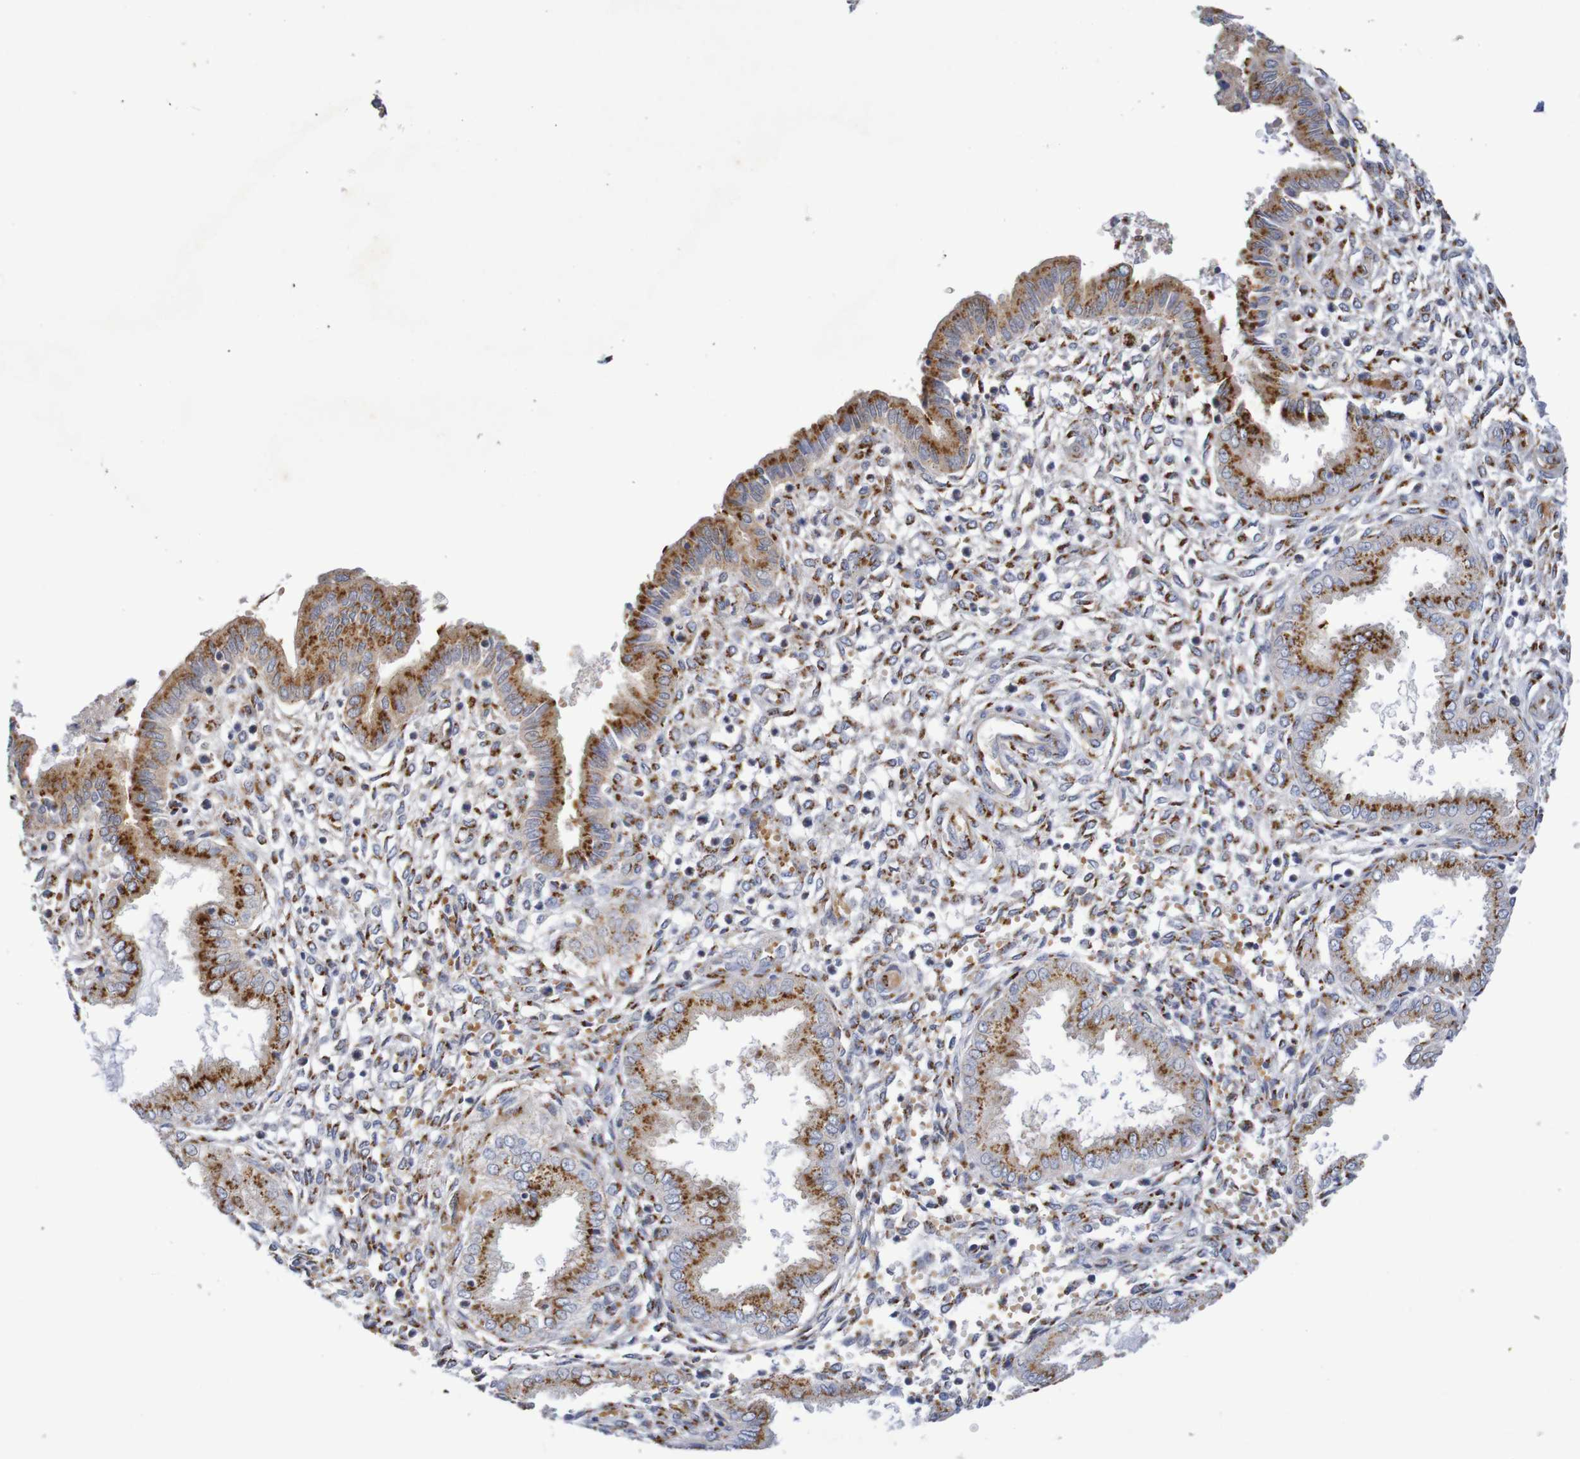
{"staining": {"intensity": "moderate", "quantity": ">75%", "location": "cytoplasmic/membranous"}, "tissue": "endometrium", "cell_type": "Cells in endometrial stroma", "image_type": "normal", "snomed": [{"axis": "morphology", "description": "Normal tissue, NOS"}, {"axis": "topography", "description": "Endometrium"}], "caption": "Endometrium stained with a brown dye exhibits moderate cytoplasmic/membranous positive expression in about >75% of cells in endometrial stroma.", "gene": "DCP2", "patient": {"sex": "female", "age": 33}}